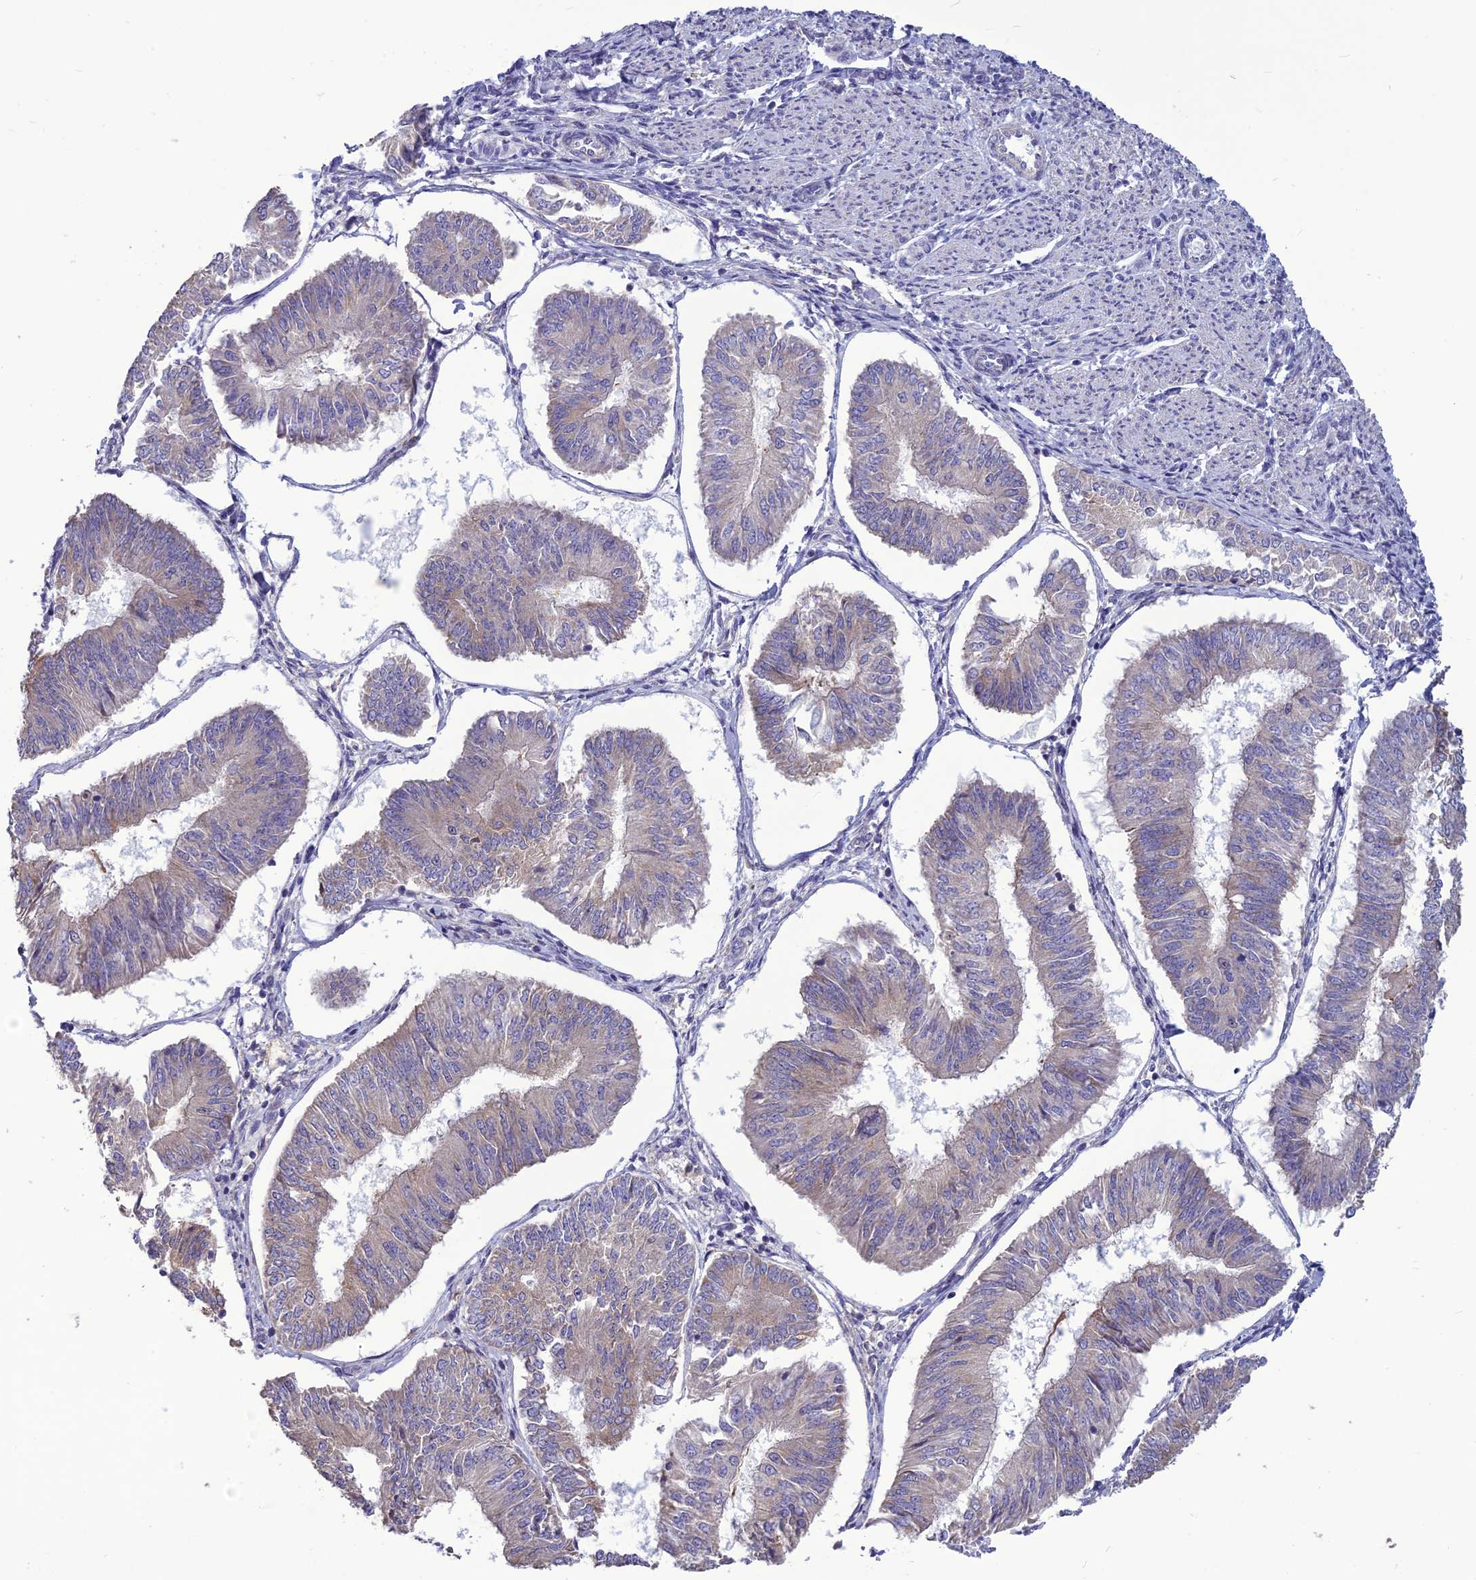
{"staining": {"intensity": "weak", "quantity": "<25%", "location": "cytoplasmic/membranous"}, "tissue": "endometrial cancer", "cell_type": "Tumor cells", "image_type": "cancer", "snomed": [{"axis": "morphology", "description": "Adenocarcinoma, NOS"}, {"axis": "topography", "description": "Endometrium"}], "caption": "Protein analysis of adenocarcinoma (endometrial) exhibits no significant positivity in tumor cells.", "gene": "SPG21", "patient": {"sex": "female", "age": 58}}